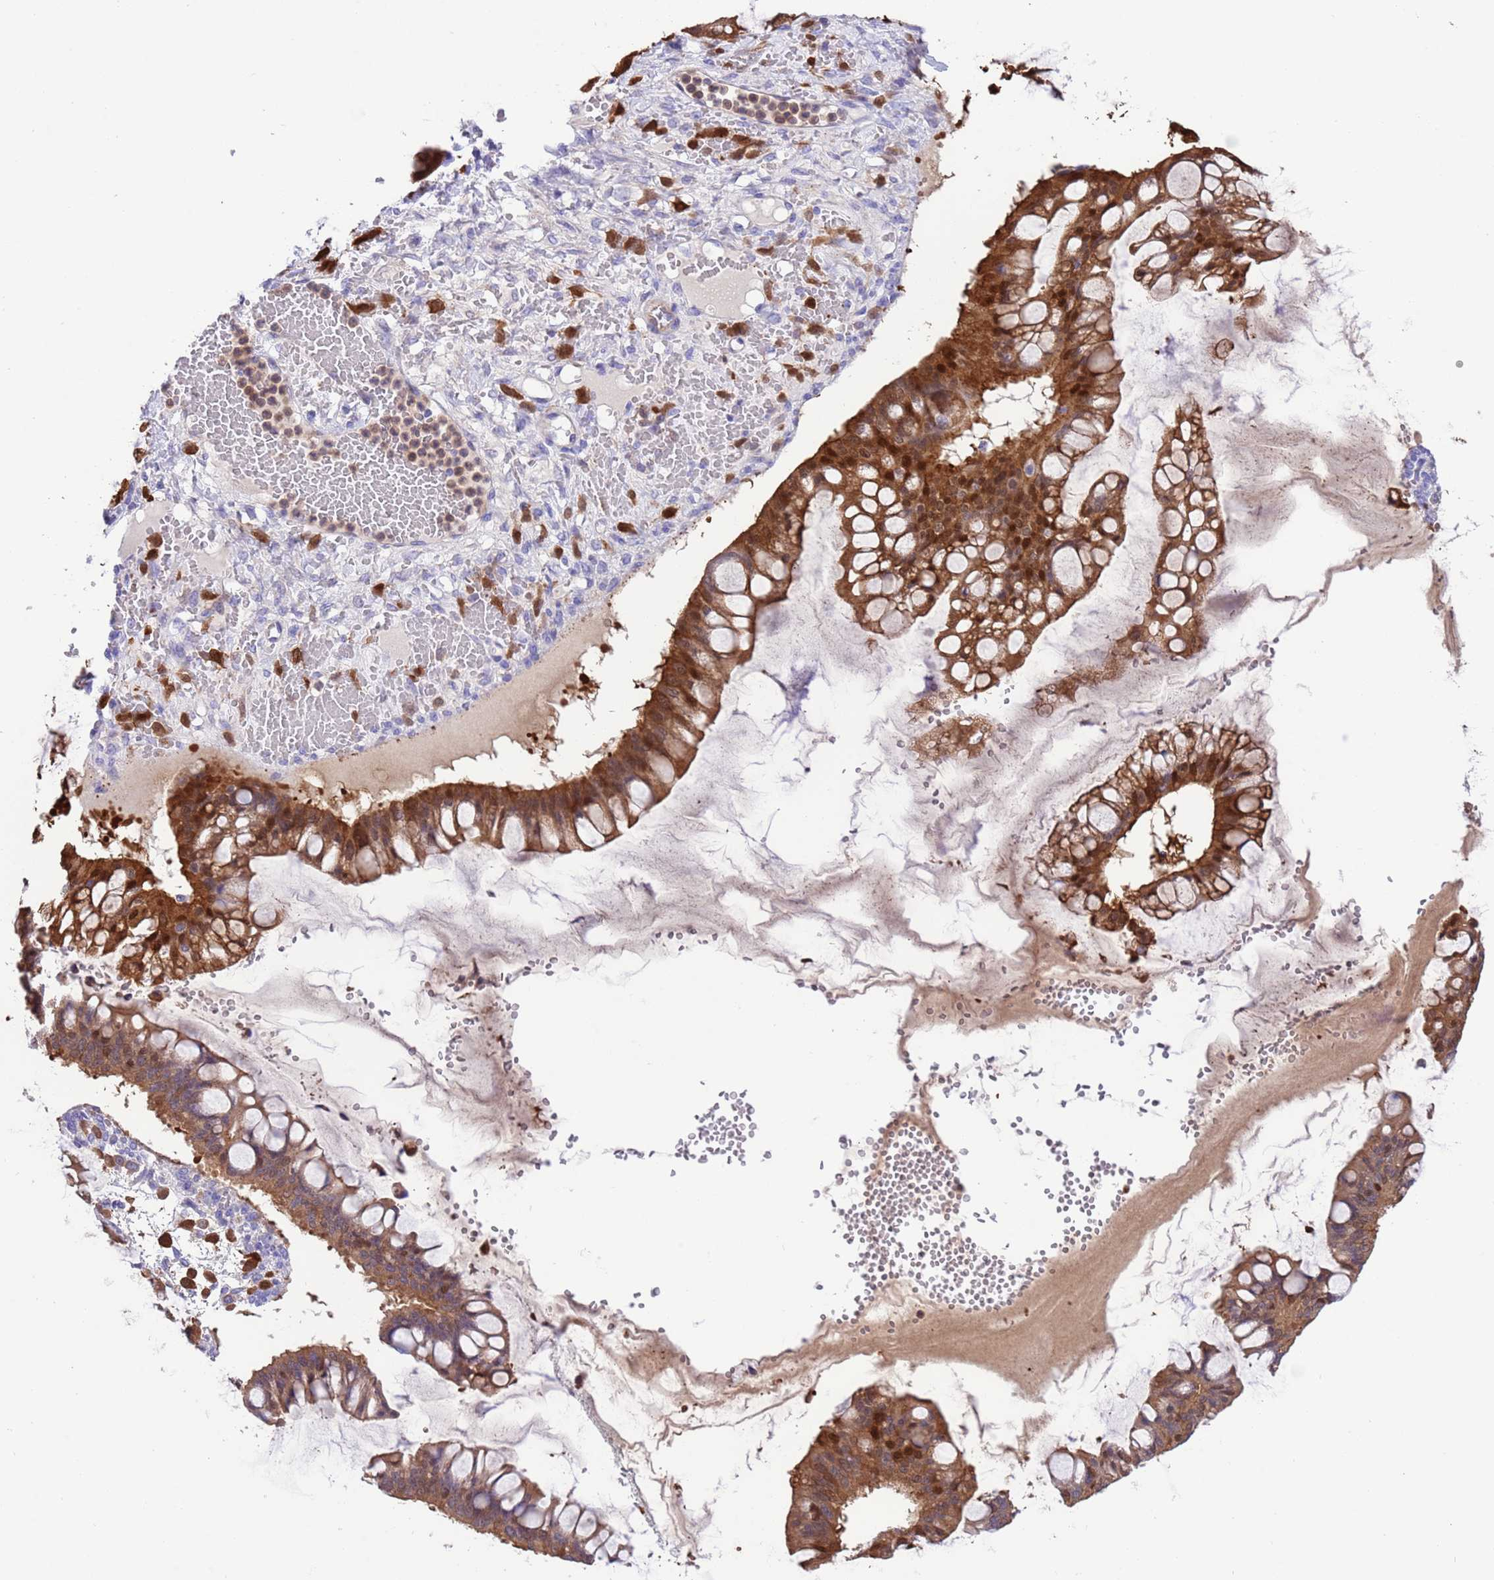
{"staining": {"intensity": "moderate", "quantity": ">75%", "location": "cytoplasmic/membranous,nuclear"}, "tissue": "ovarian cancer", "cell_type": "Tumor cells", "image_type": "cancer", "snomed": [{"axis": "morphology", "description": "Cystadenocarcinoma, mucinous, NOS"}, {"axis": "topography", "description": "Ovary"}], "caption": "Protein staining of mucinous cystadenocarcinoma (ovarian) tissue reveals moderate cytoplasmic/membranous and nuclear expression in approximately >75% of tumor cells.", "gene": "C6orf47", "patient": {"sex": "female", "age": 73}}